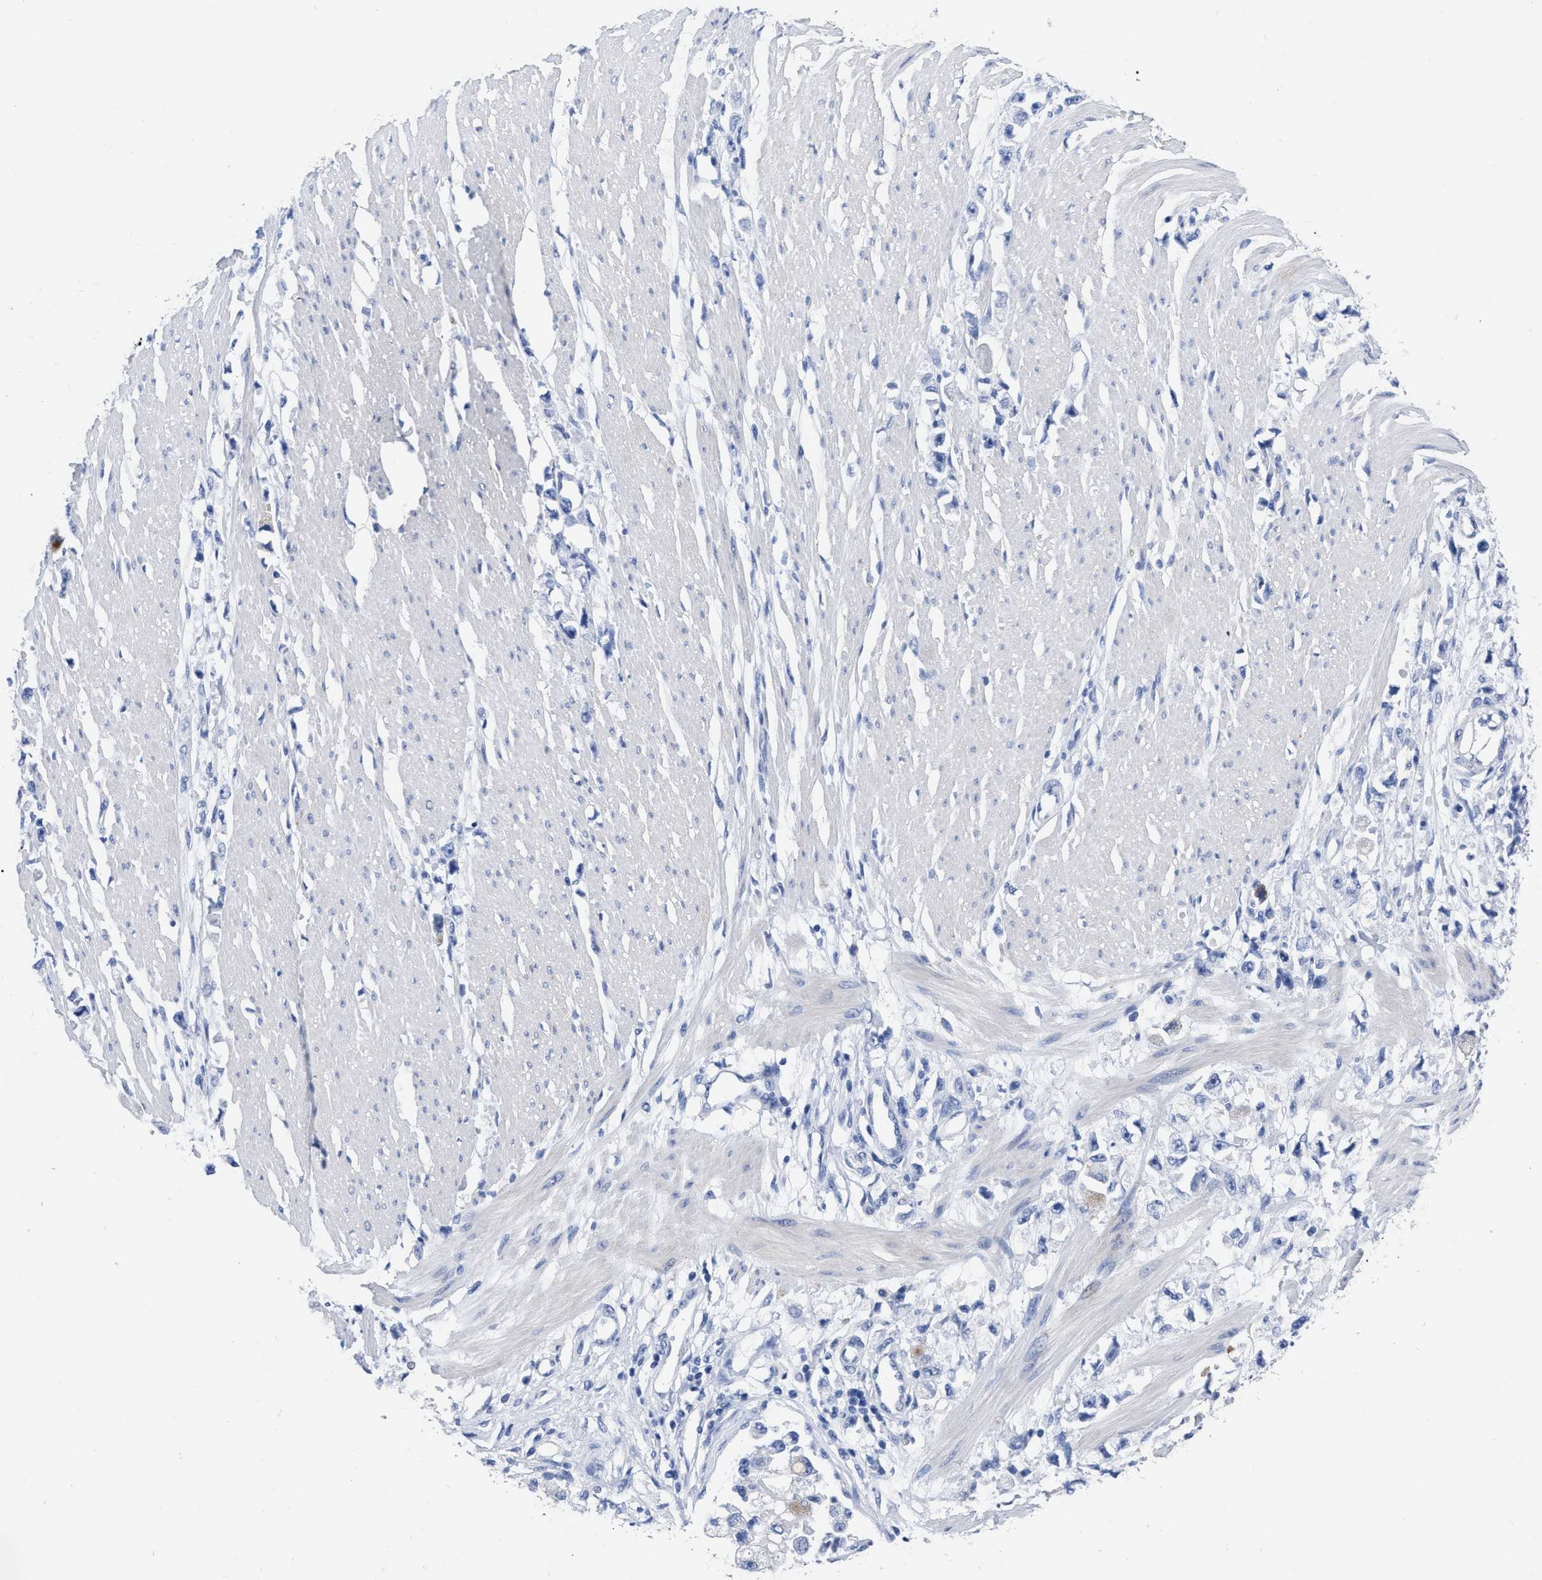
{"staining": {"intensity": "negative", "quantity": "none", "location": "none"}, "tissue": "stomach cancer", "cell_type": "Tumor cells", "image_type": "cancer", "snomed": [{"axis": "morphology", "description": "Adenocarcinoma, NOS"}, {"axis": "topography", "description": "Stomach"}], "caption": "This is an immunohistochemistry image of human adenocarcinoma (stomach). There is no expression in tumor cells.", "gene": "ANXA13", "patient": {"sex": "female", "age": 59}}